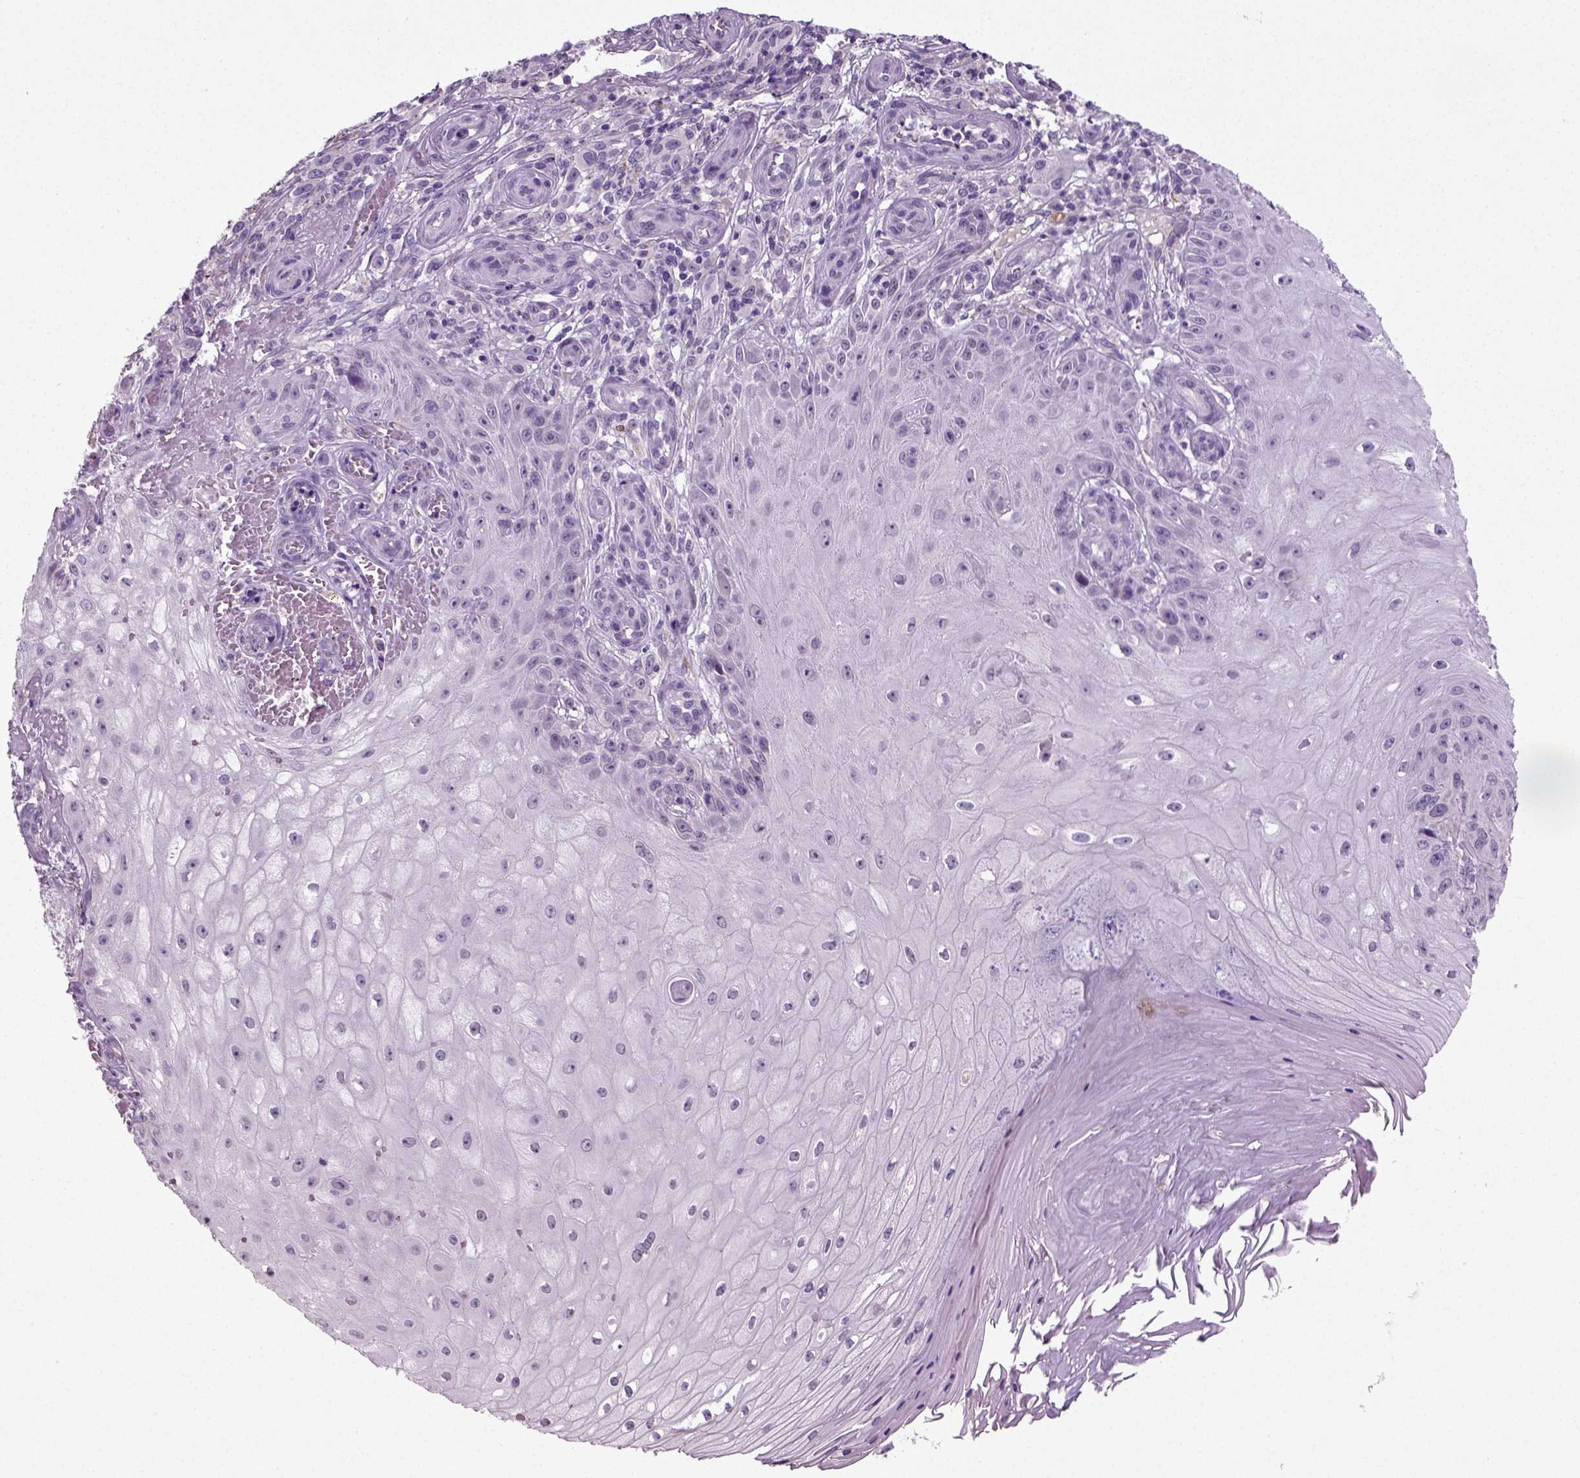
{"staining": {"intensity": "negative", "quantity": "none", "location": "none"}, "tissue": "melanoma", "cell_type": "Tumor cells", "image_type": "cancer", "snomed": [{"axis": "morphology", "description": "Malignant melanoma, NOS"}, {"axis": "topography", "description": "Skin"}], "caption": "Human melanoma stained for a protein using IHC displays no staining in tumor cells.", "gene": "SYNGAP1", "patient": {"sex": "female", "age": 53}}